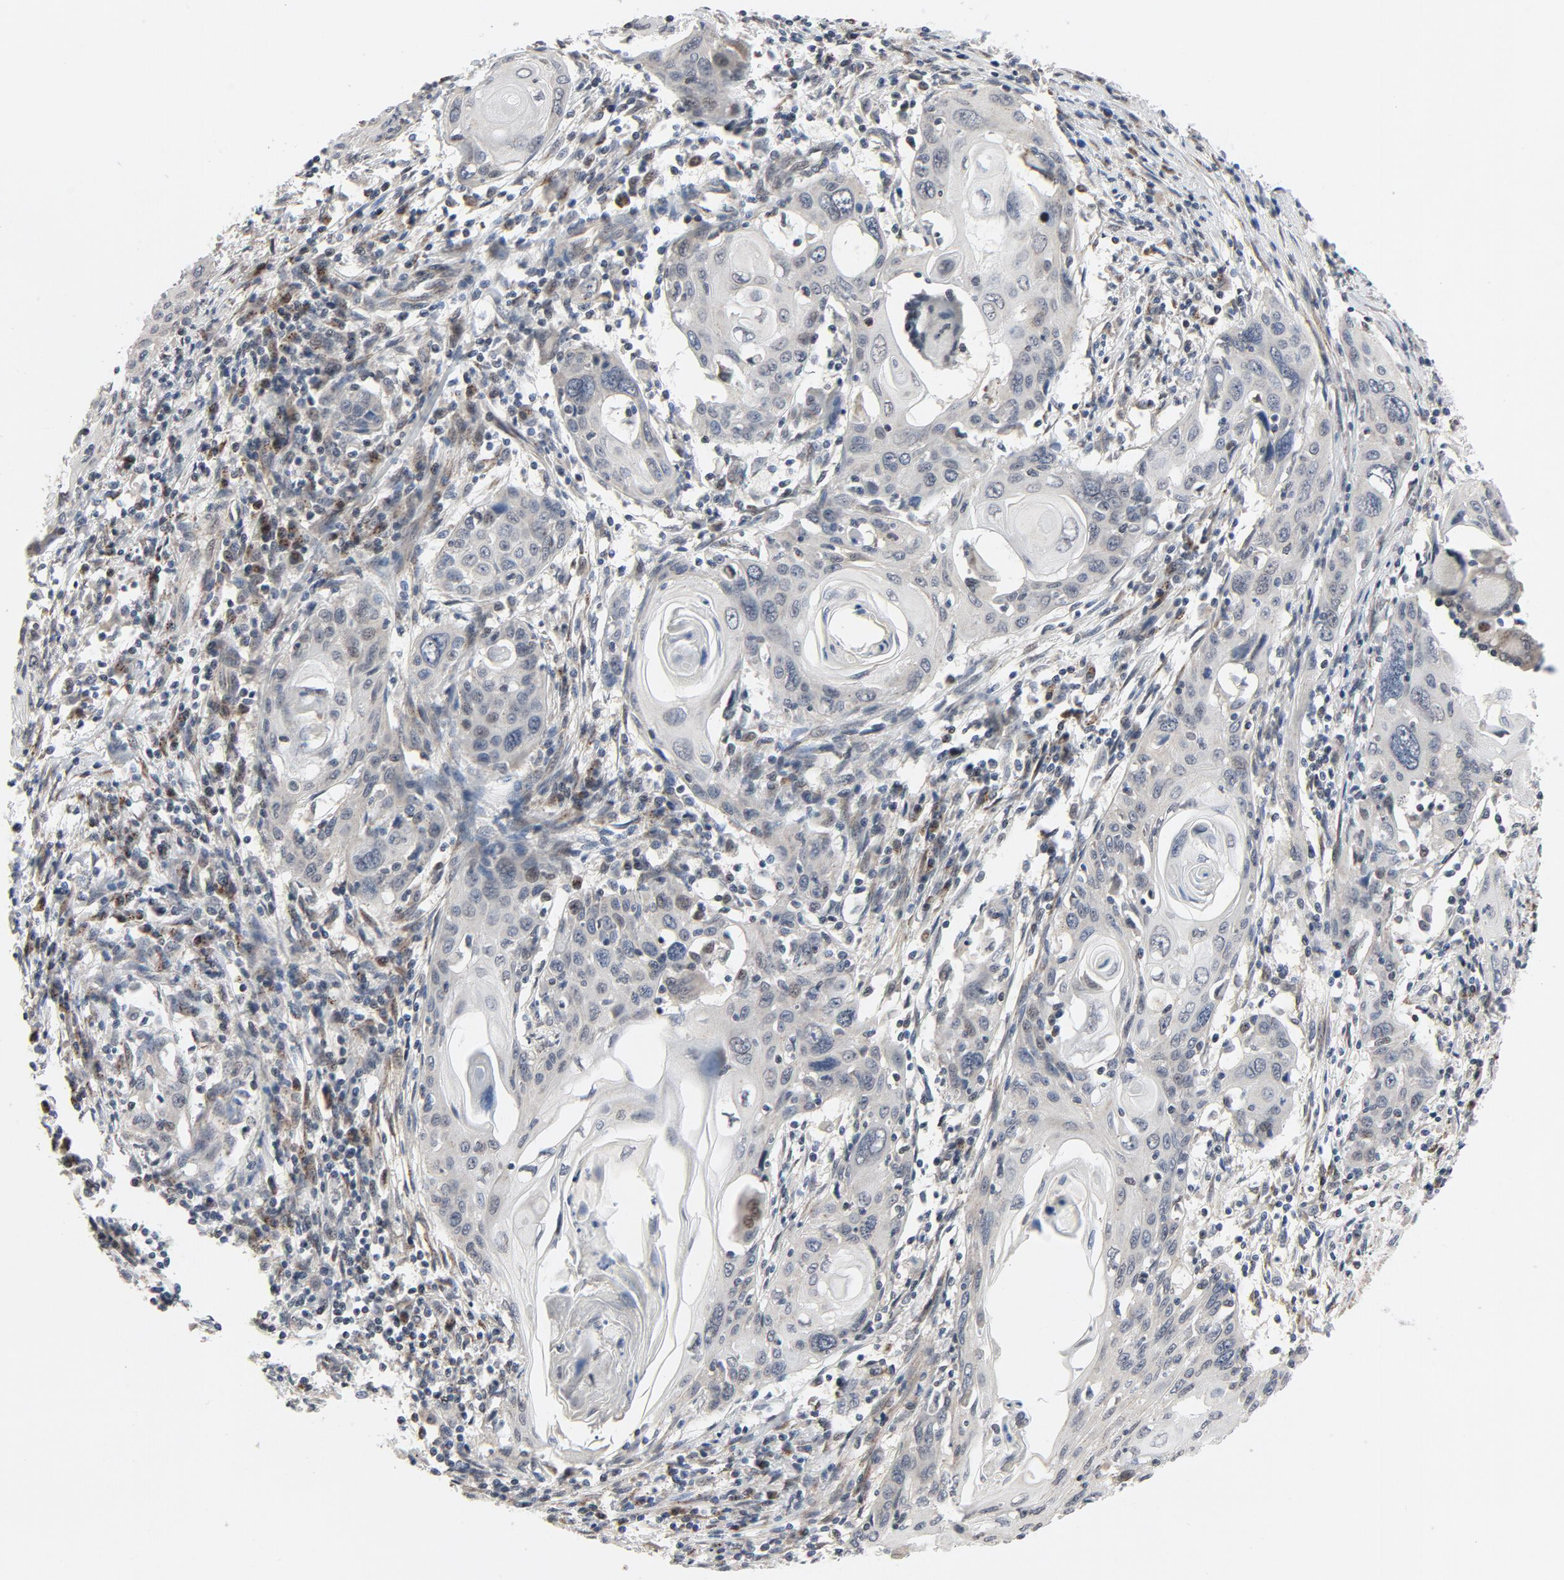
{"staining": {"intensity": "negative", "quantity": "none", "location": "none"}, "tissue": "cervical cancer", "cell_type": "Tumor cells", "image_type": "cancer", "snomed": [{"axis": "morphology", "description": "Squamous cell carcinoma, NOS"}, {"axis": "topography", "description": "Cervix"}], "caption": "High magnification brightfield microscopy of cervical cancer stained with DAB (3,3'-diaminobenzidine) (brown) and counterstained with hematoxylin (blue): tumor cells show no significant expression.", "gene": "RPL12", "patient": {"sex": "female", "age": 54}}